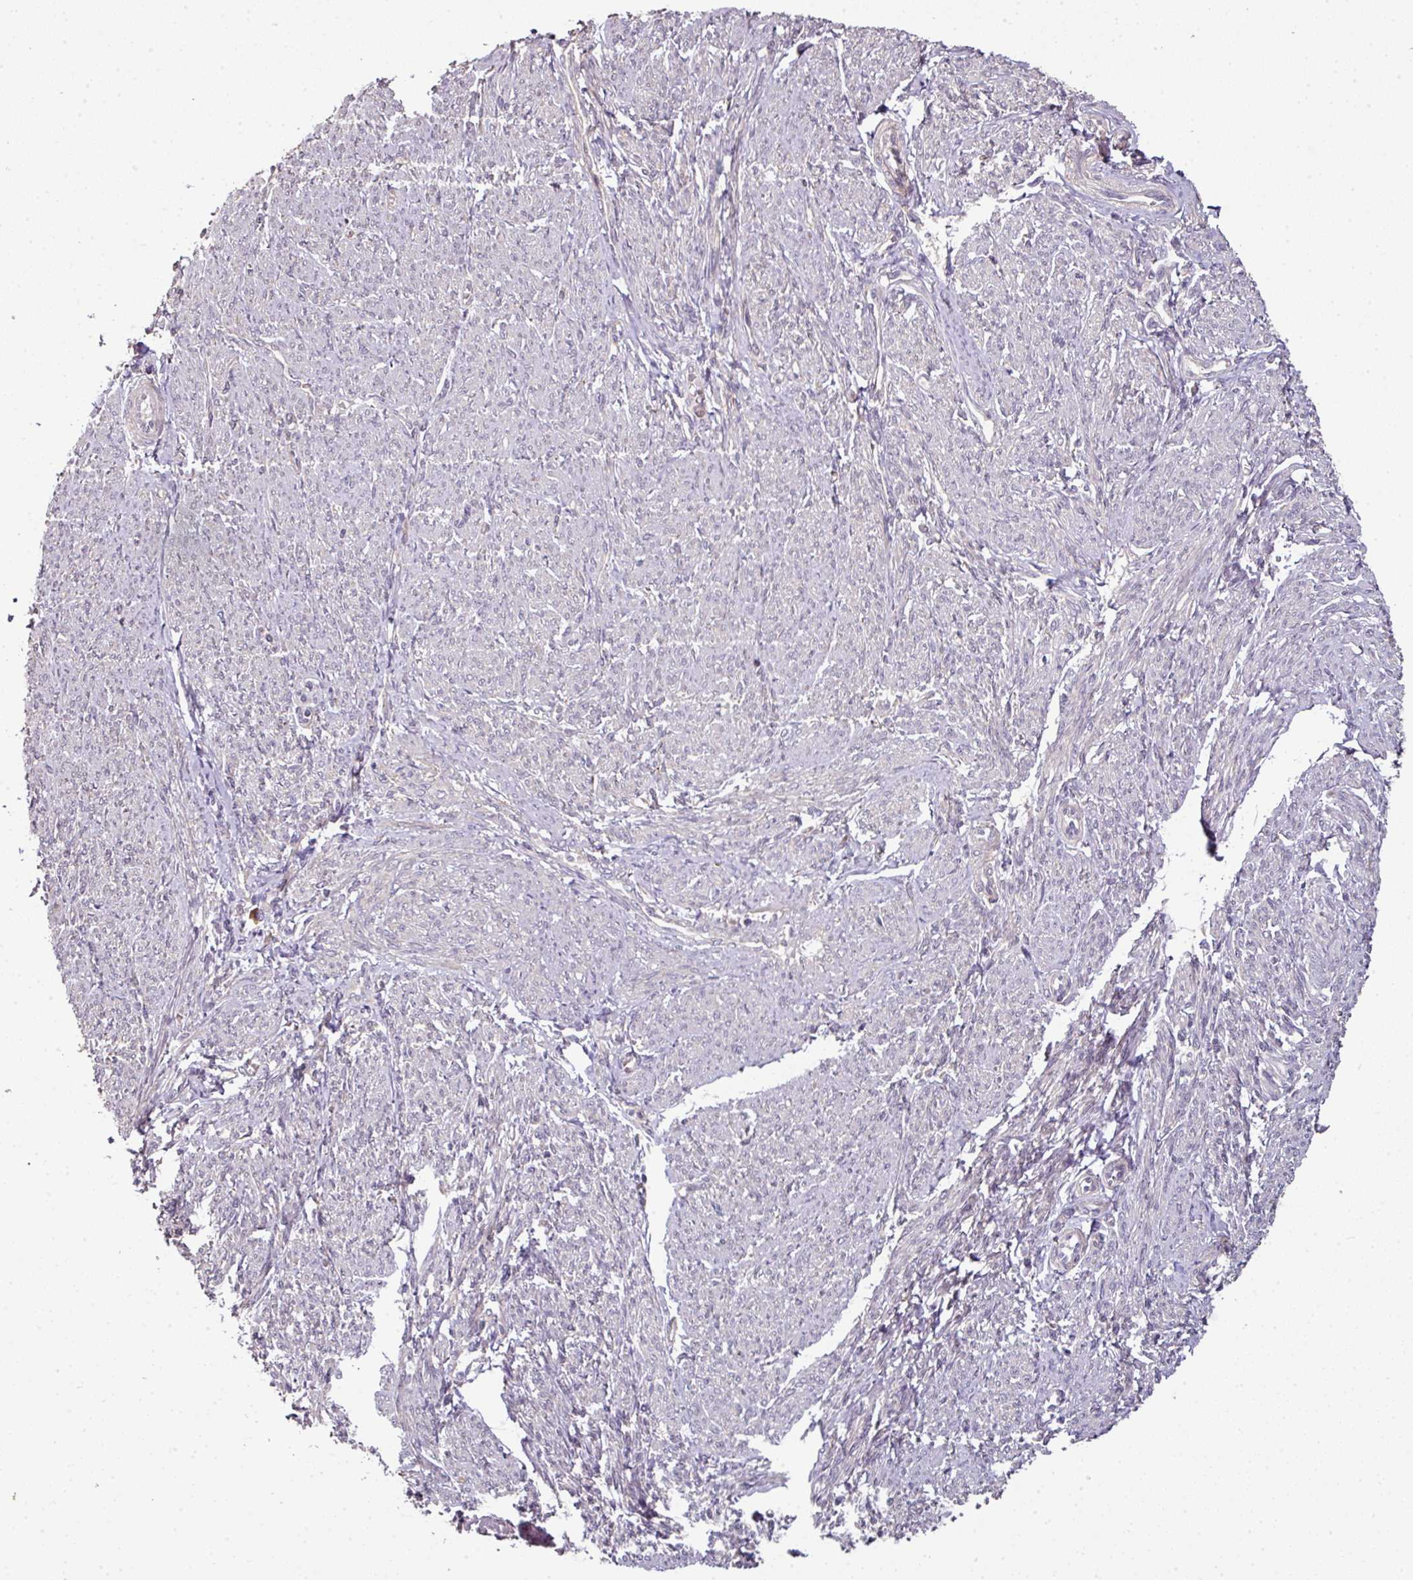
{"staining": {"intensity": "moderate", "quantity": "<25%", "location": "cytoplasmic/membranous"}, "tissue": "smooth muscle", "cell_type": "Smooth muscle cells", "image_type": "normal", "snomed": [{"axis": "morphology", "description": "Normal tissue, NOS"}, {"axis": "topography", "description": "Smooth muscle"}], "caption": "Immunohistochemical staining of benign human smooth muscle reveals low levels of moderate cytoplasmic/membranous positivity in about <25% of smooth muscle cells.", "gene": "SPCS3", "patient": {"sex": "female", "age": 65}}